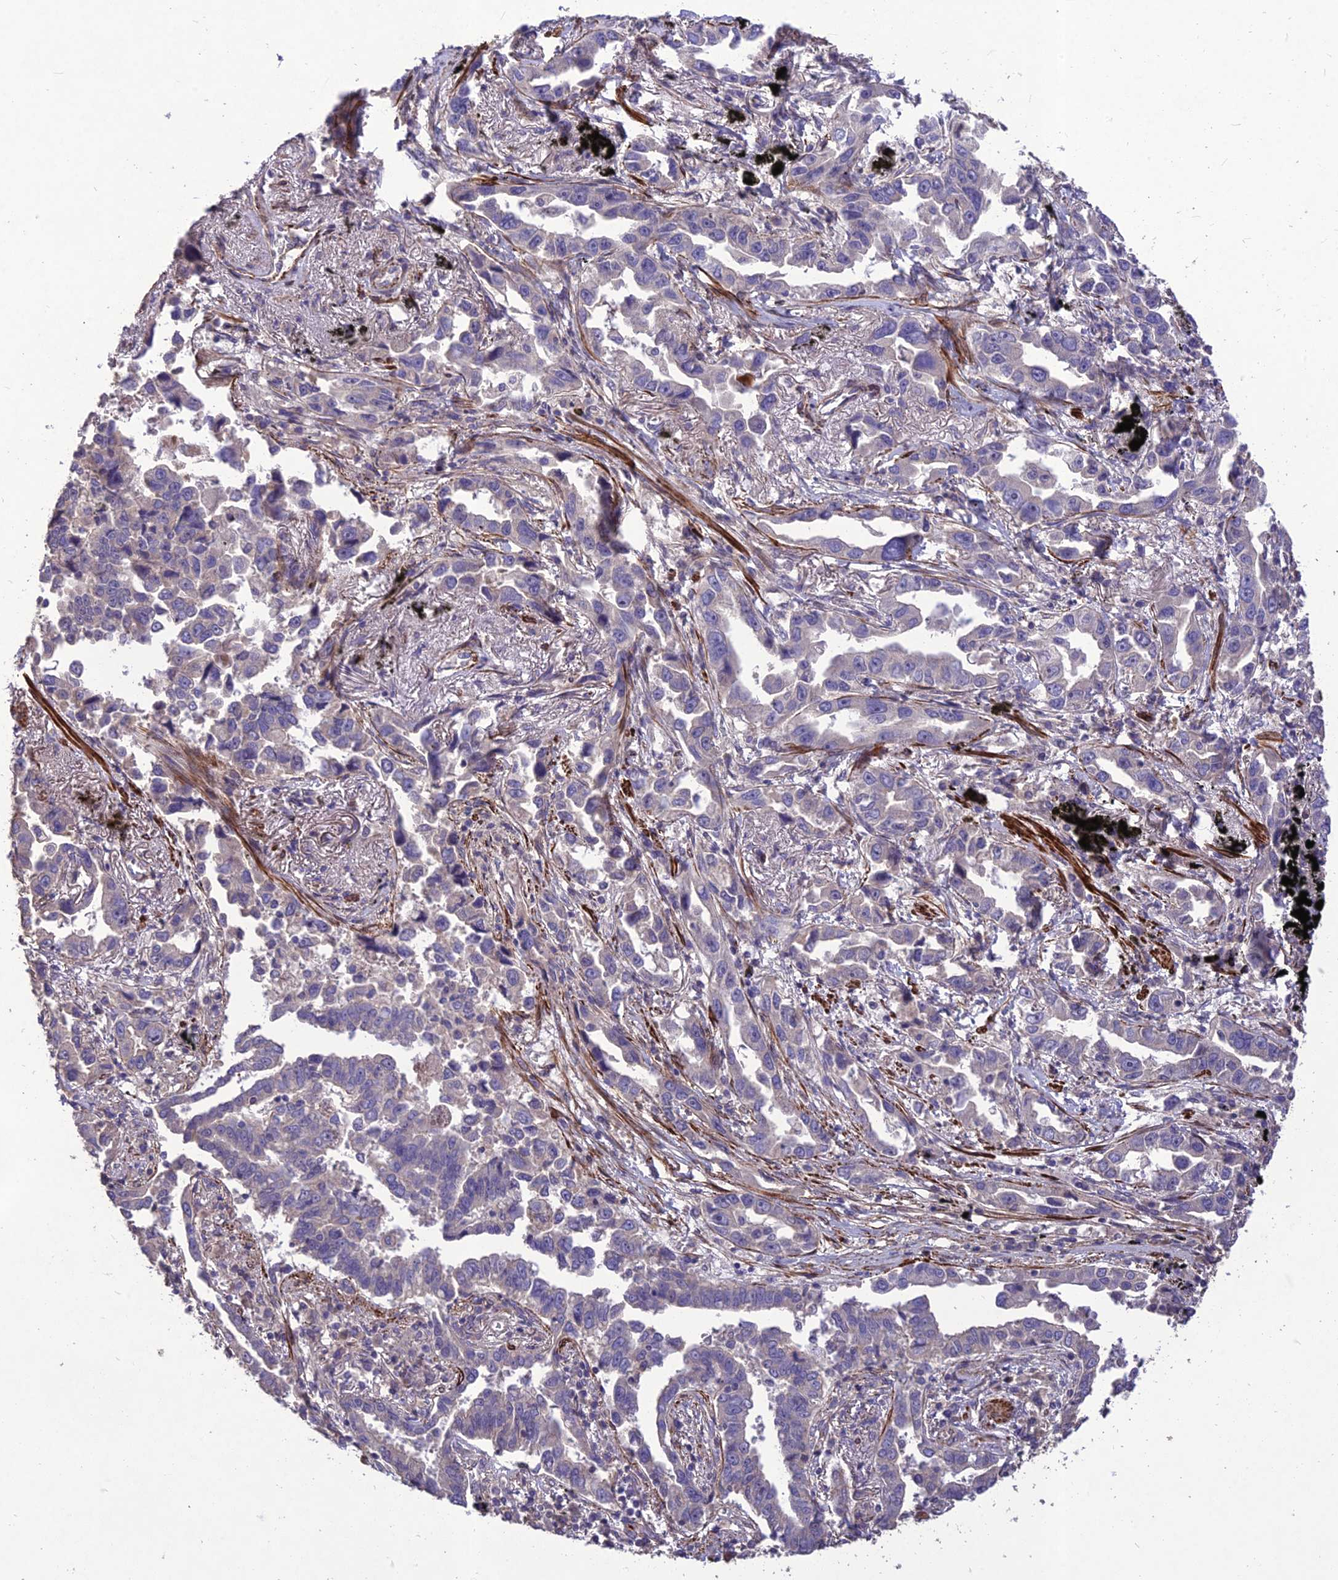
{"staining": {"intensity": "negative", "quantity": "none", "location": "none"}, "tissue": "lung cancer", "cell_type": "Tumor cells", "image_type": "cancer", "snomed": [{"axis": "morphology", "description": "Adenocarcinoma, NOS"}, {"axis": "topography", "description": "Lung"}], "caption": "Immunohistochemistry of human adenocarcinoma (lung) shows no expression in tumor cells.", "gene": "CLUH", "patient": {"sex": "male", "age": 67}}